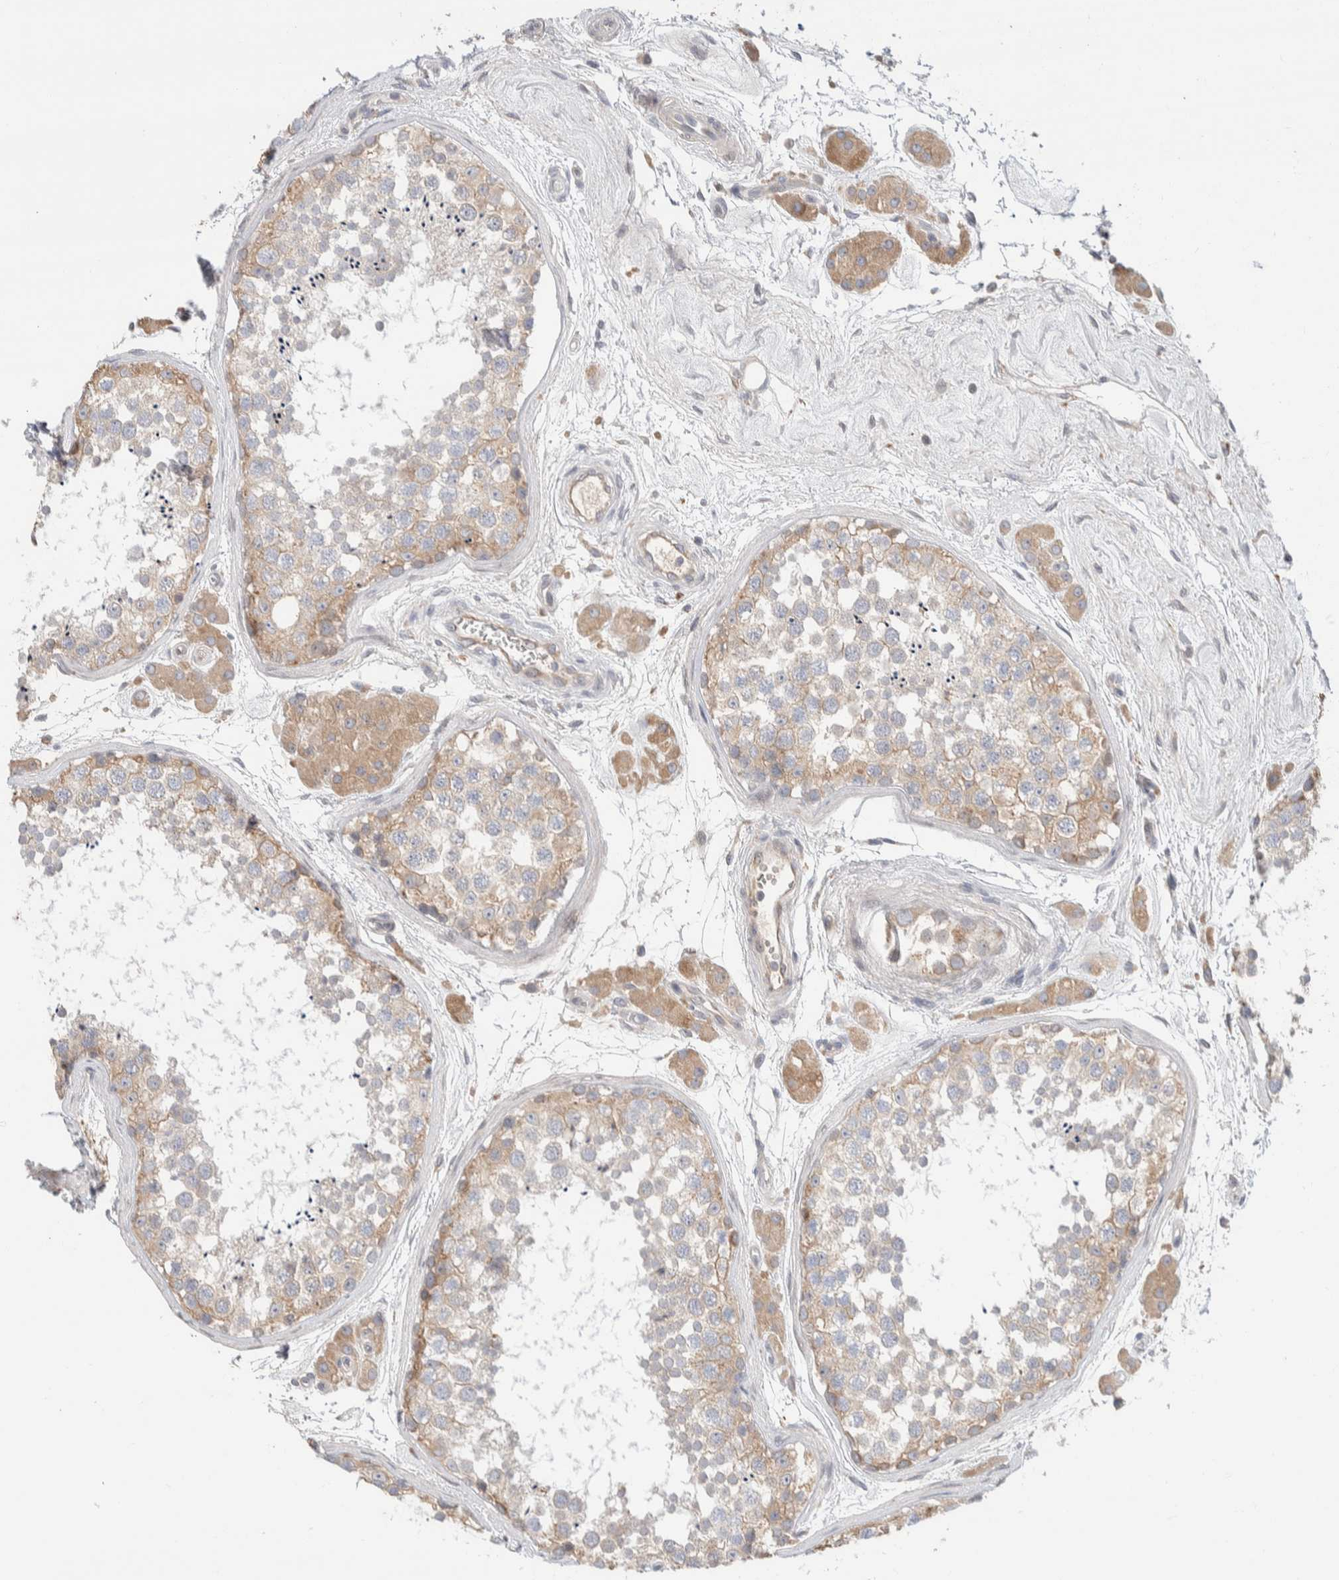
{"staining": {"intensity": "weak", "quantity": "25%-75%", "location": "cytoplasmic/membranous"}, "tissue": "testis", "cell_type": "Cells in seminiferous ducts", "image_type": "normal", "snomed": [{"axis": "morphology", "description": "Normal tissue, NOS"}, {"axis": "topography", "description": "Testis"}], "caption": "Brown immunohistochemical staining in unremarkable human testis exhibits weak cytoplasmic/membranous positivity in approximately 25%-75% of cells in seminiferous ducts.", "gene": "RUSF1", "patient": {"sex": "male", "age": 56}}